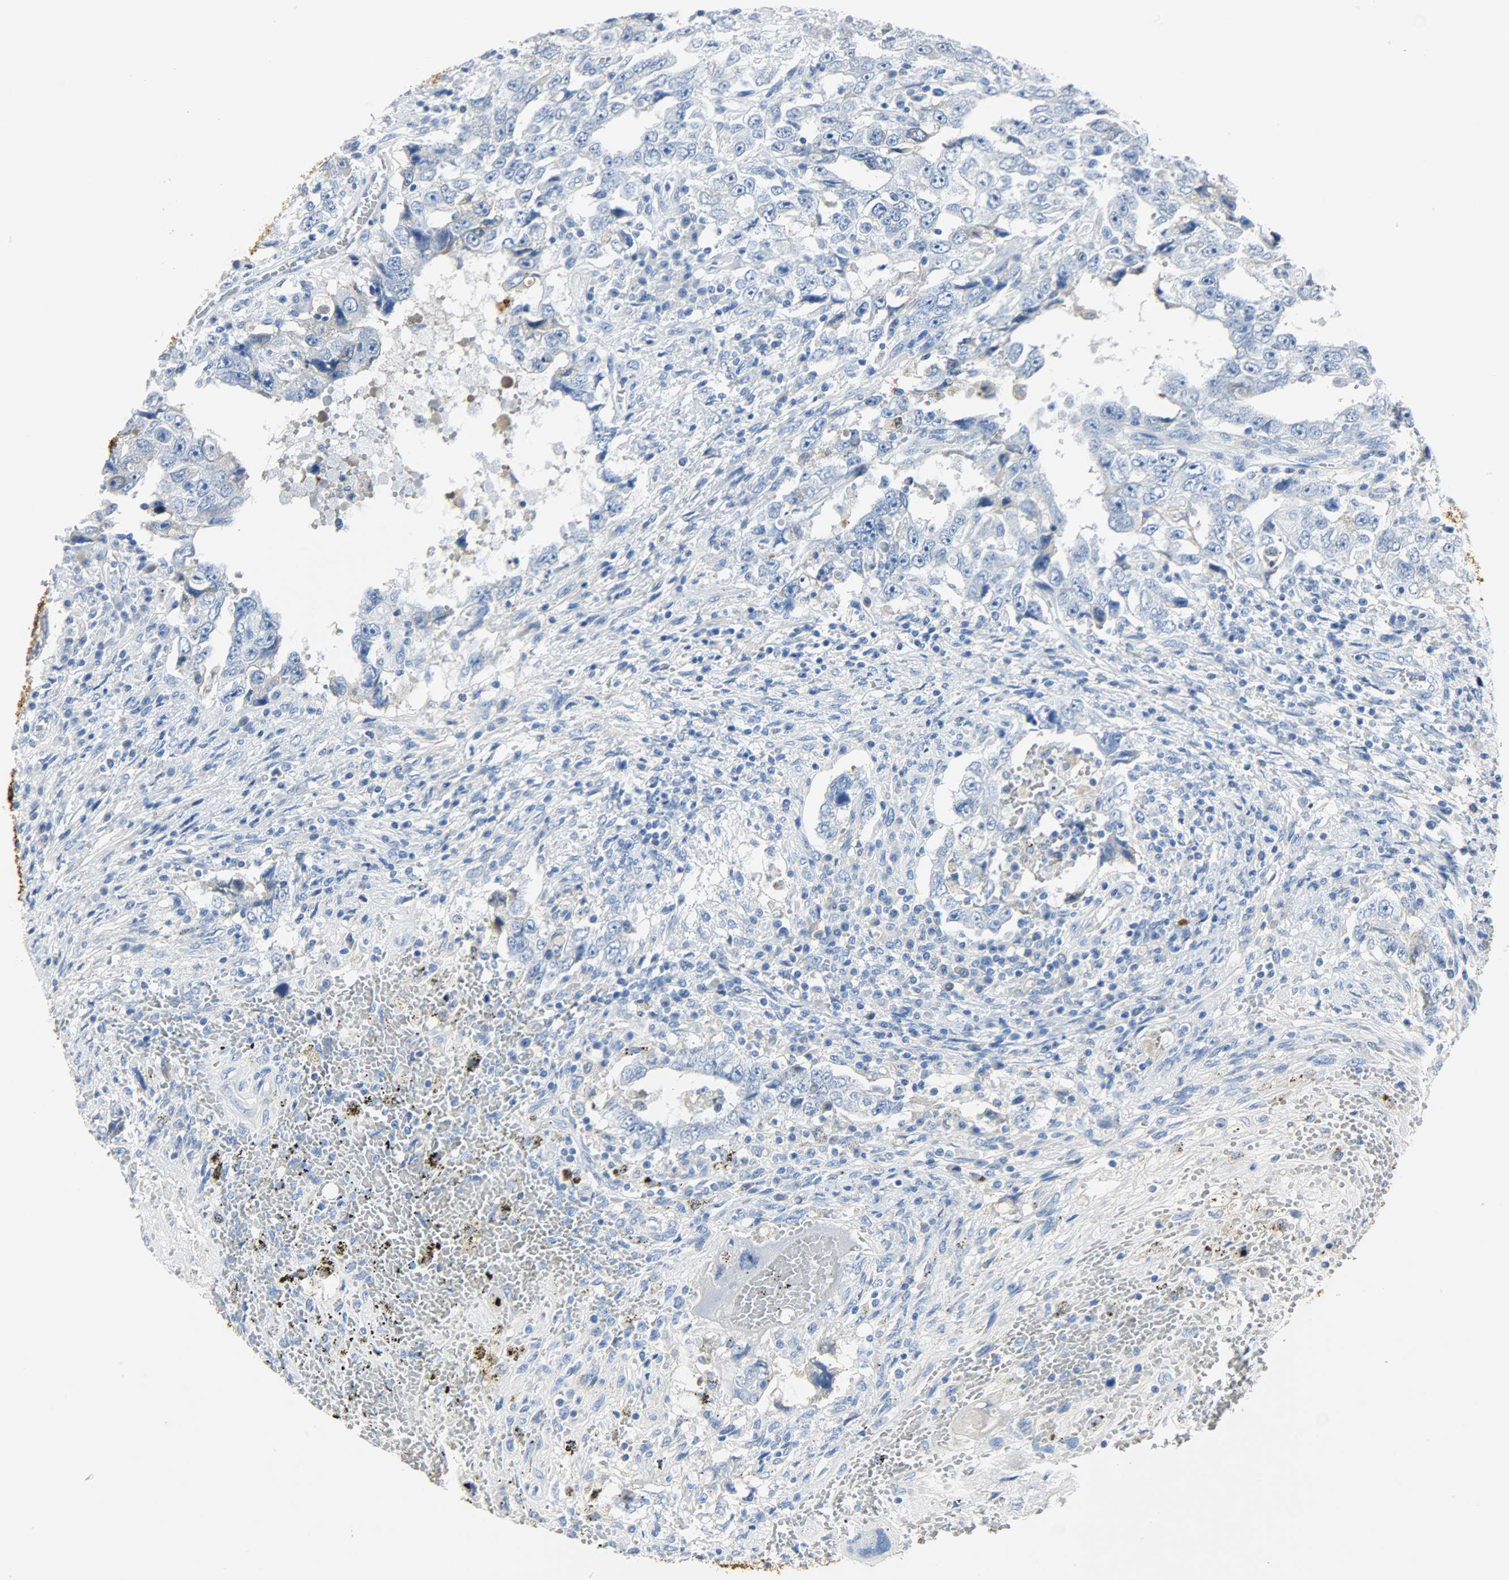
{"staining": {"intensity": "negative", "quantity": "none", "location": "none"}, "tissue": "testis cancer", "cell_type": "Tumor cells", "image_type": "cancer", "snomed": [{"axis": "morphology", "description": "Carcinoma, Embryonal, NOS"}, {"axis": "topography", "description": "Testis"}], "caption": "IHC of testis cancer (embryonal carcinoma) reveals no staining in tumor cells.", "gene": "CRP", "patient": {"sex": "male", "age": 26}}